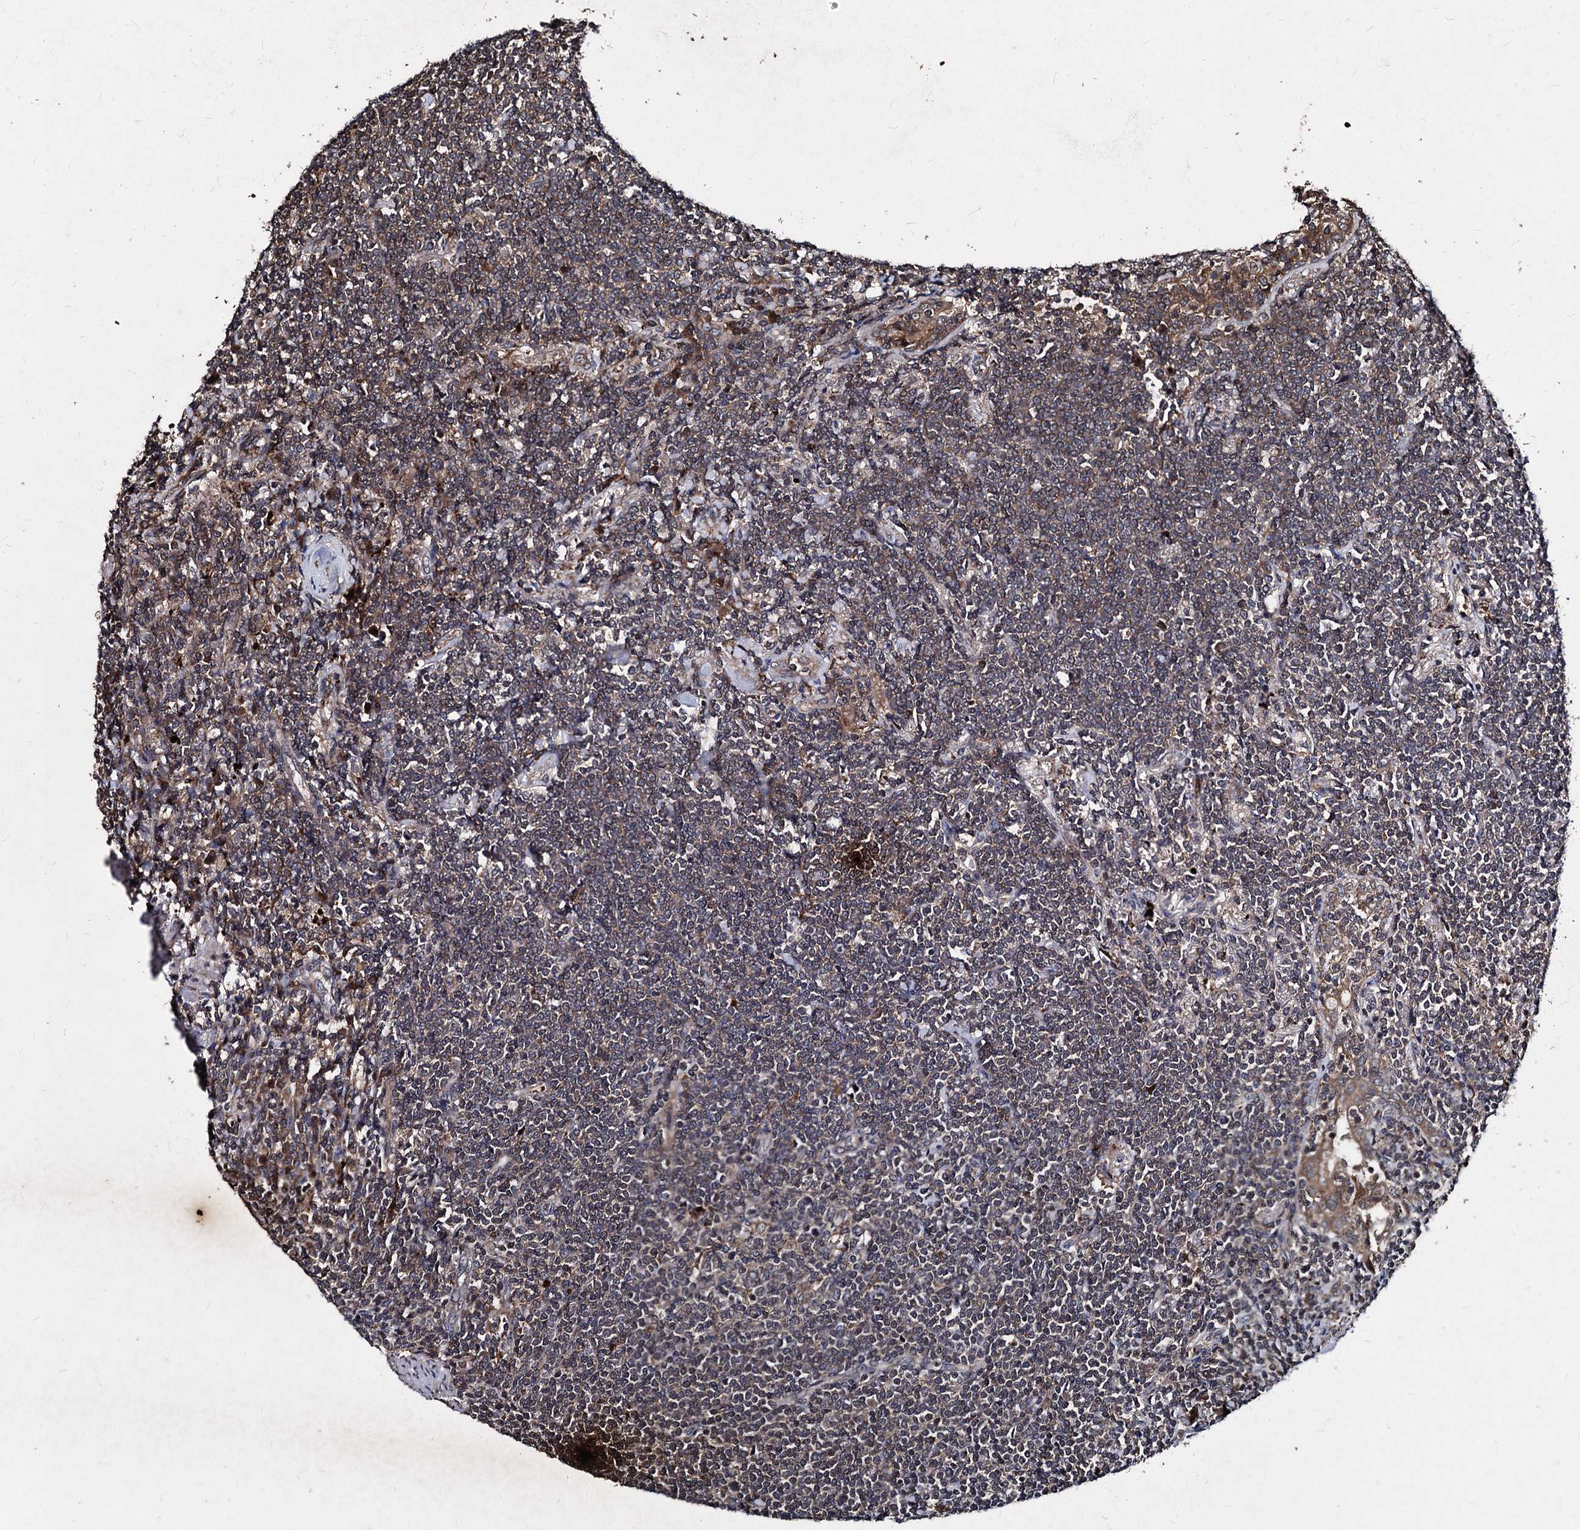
{"staining": {"intensity": "moderate", "quantity": "25%-75%", "location": "cytoplasmic/membranous"}, "tissue": "lymphoma", "cell_type": "Tumor cells", "image_type": "cancer", "snomed": [{"axis": "morphology", "description": "Malignant lymphoma, non-Hodgkin's type, Low grade"}, {"axis": "topography", "description": "Lung"}], "caption": "Malignant lymphoma, non-Hodgkin's type (low-grade) stained with IHC exhibits moderate cytoplasmic/membranous staining in approximately 25%-75% of tumor cells.", "gene": "BCL2L2", "patient": {"sex": "female", "age": 71}}